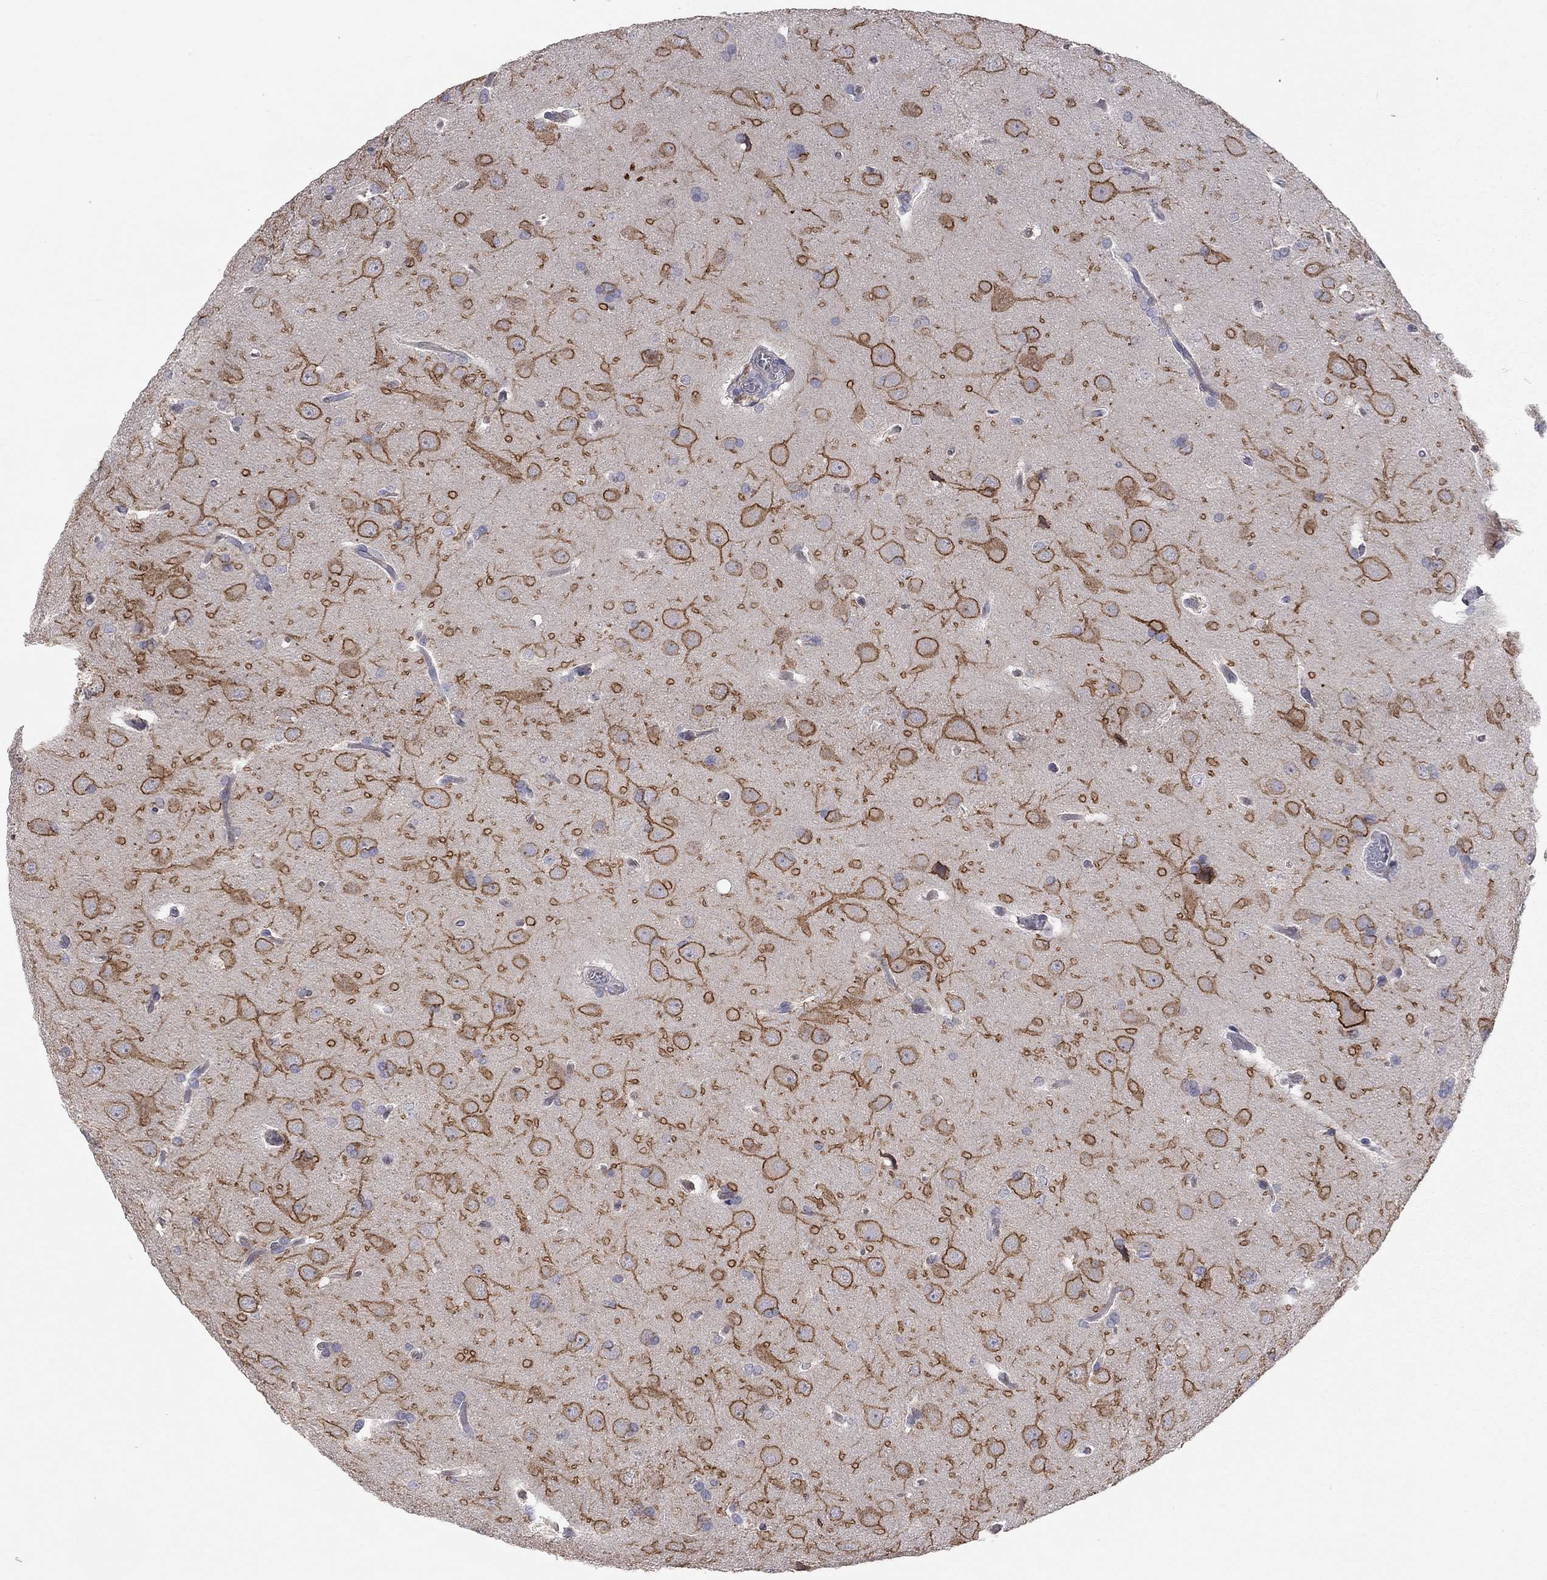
{"staining": {"intensity": "negative", "quantity": "none", "location": "none"}, "tissue": "glioma", "cell_type": "Tumor cells", "image_type": "cancer", "snomed": [{"axis": "morphology", "description": "Glioma, malignant, Low grade"}, {"axis": "topography", "description": "Brain"}], "caption": "Image shows no protein positivity in tumor cells of glioma tissue.", "gene": "KCNB1", "patient": {"sex": "female", "age": 32}}